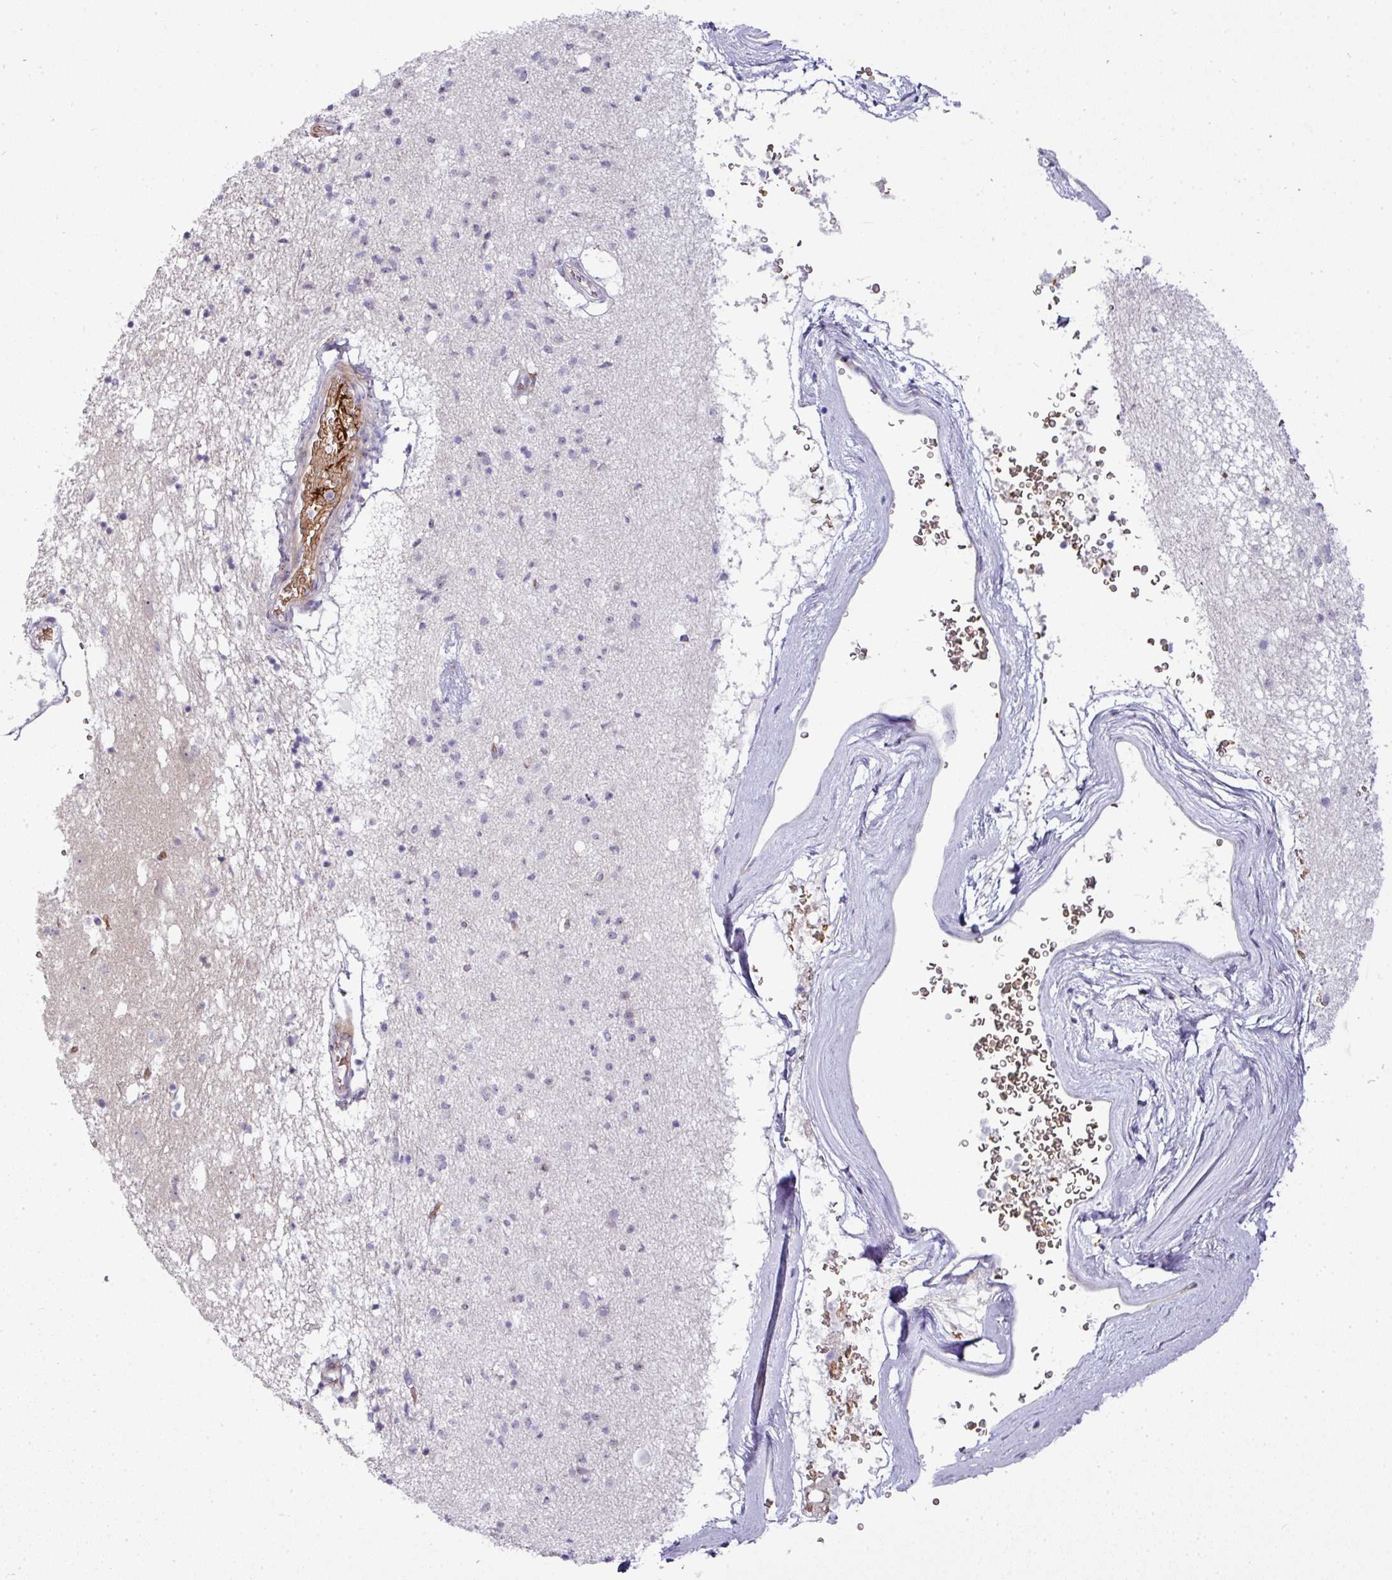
{"staining": {"intensity": "negative", "quantity": "none", "location": "none"}, "tissue": "caudate", "cell_type": "Glial cells", "image_type": "normal", "snomed": [{"axis": "morphology", "description": "Normal tissue, NOS"}, {"axis": "topography", "description": "Lateral ventricle wall"}], "caption": "Glial cells show no significant expression in normal caudate. (DAB (3,3'-diaminobenzidine) immunohistochemistry (IHC), high magnification).", "gene": "ATP6V1F", "patient": {"sex": "male", "age": 58}}